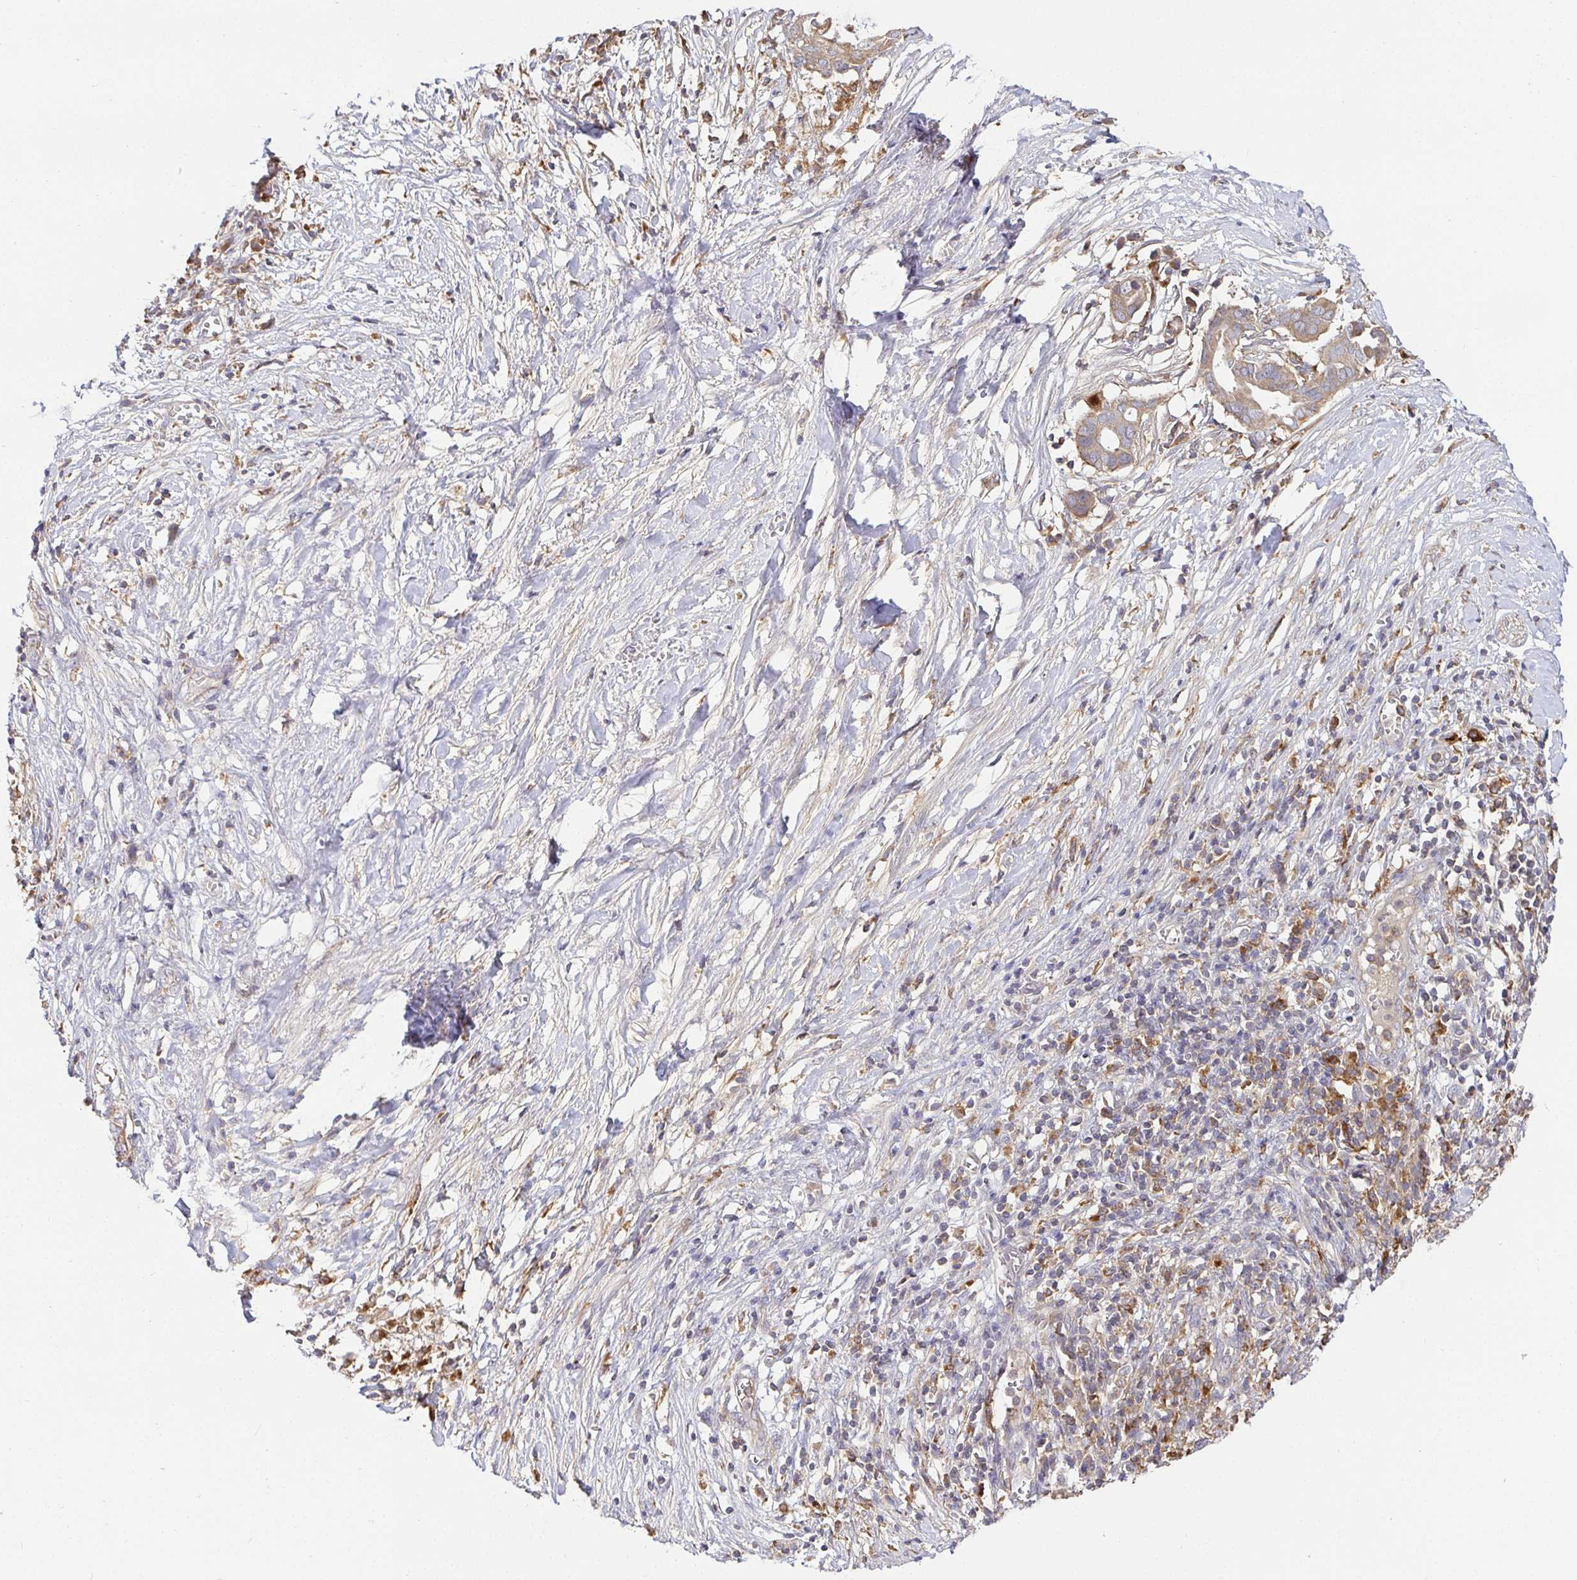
{"staining": {"intensity": "weak", "quantity": ">75%", "location": "cytoplasmic/membranous"}, "tissue": "pancreatic cancer", "cell_type": "Tumor cells", "image_type": "cancer", "snomed": [{"axis": "morphology", "description": "Adenocarcinoma, NOS"}, {"axis": "topography", "description": "Pancreas"}], "caption": "Weak cytoplasmic/membranous positivity is identified in approximately >75% of tumor cells in pancreatic adenocarcinoma. (DAB = brown stain, brightfield microscopy at high magnification).", "gene": "ATP6V1F", "patient": {"sex": "male", "age": 61}}